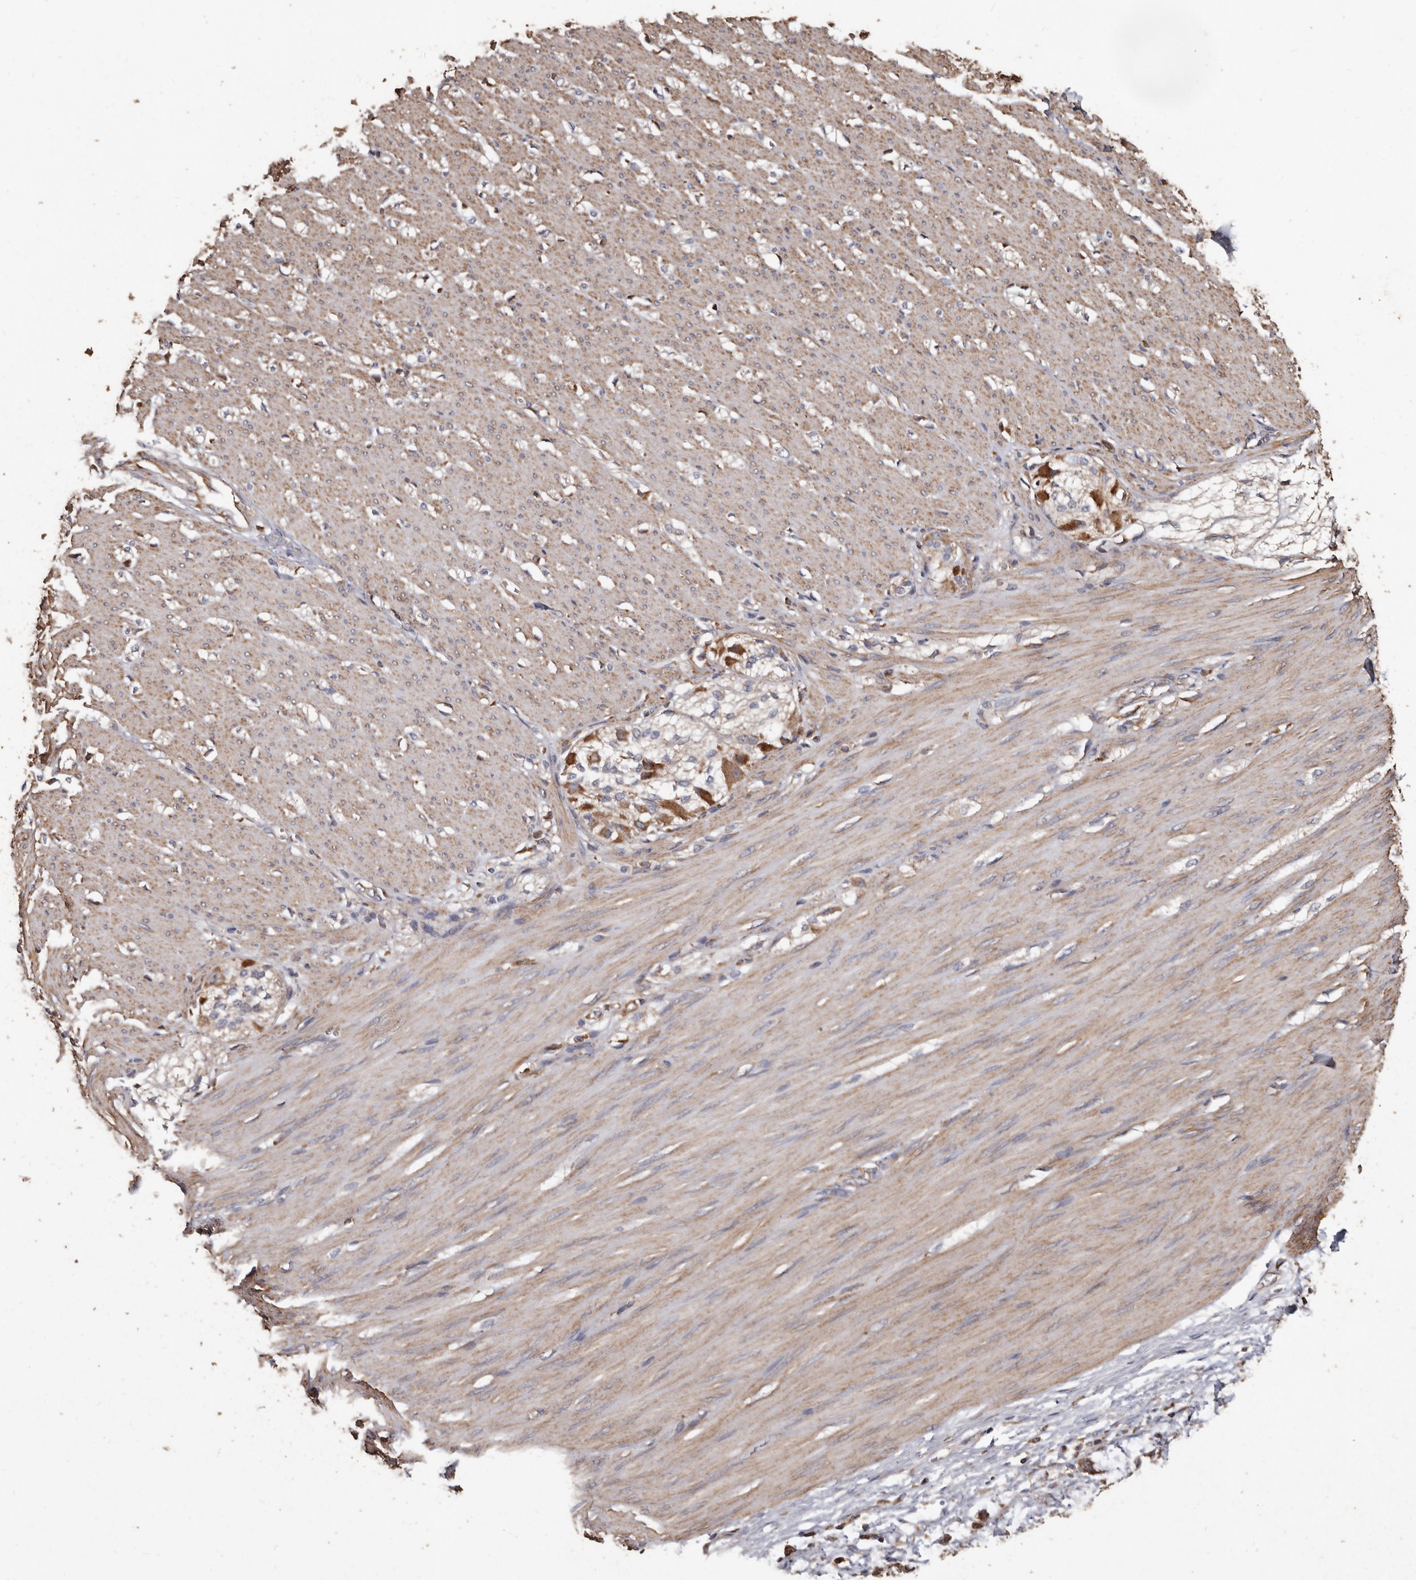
{"staining": {"intensity": "moderate", "quantity": ">75%", "location": "cytoplasmic/membranous"}, "tissue": "smooth muscle", "cell_type": "Smooth muscle cells", "image_type": "normal", "snomed": [{"axis": "morphology", "description": "Normal tissue, NOS"}, {"axis": "morphology", "description": "Adenocarcinoma, NOS"}, {"axis": "topography", "description": "Colon"}, {"axis": "topography", "description": "Peripheral nerve tissue"}], "caption": "Smooth muscle stained with a brown dye displays moderate cytoplasmic/membranous positive staining in about >75% of smooth muscle cells.", "gene": "OSGIN2", "patient": {"sex": "male", "age": 14}}